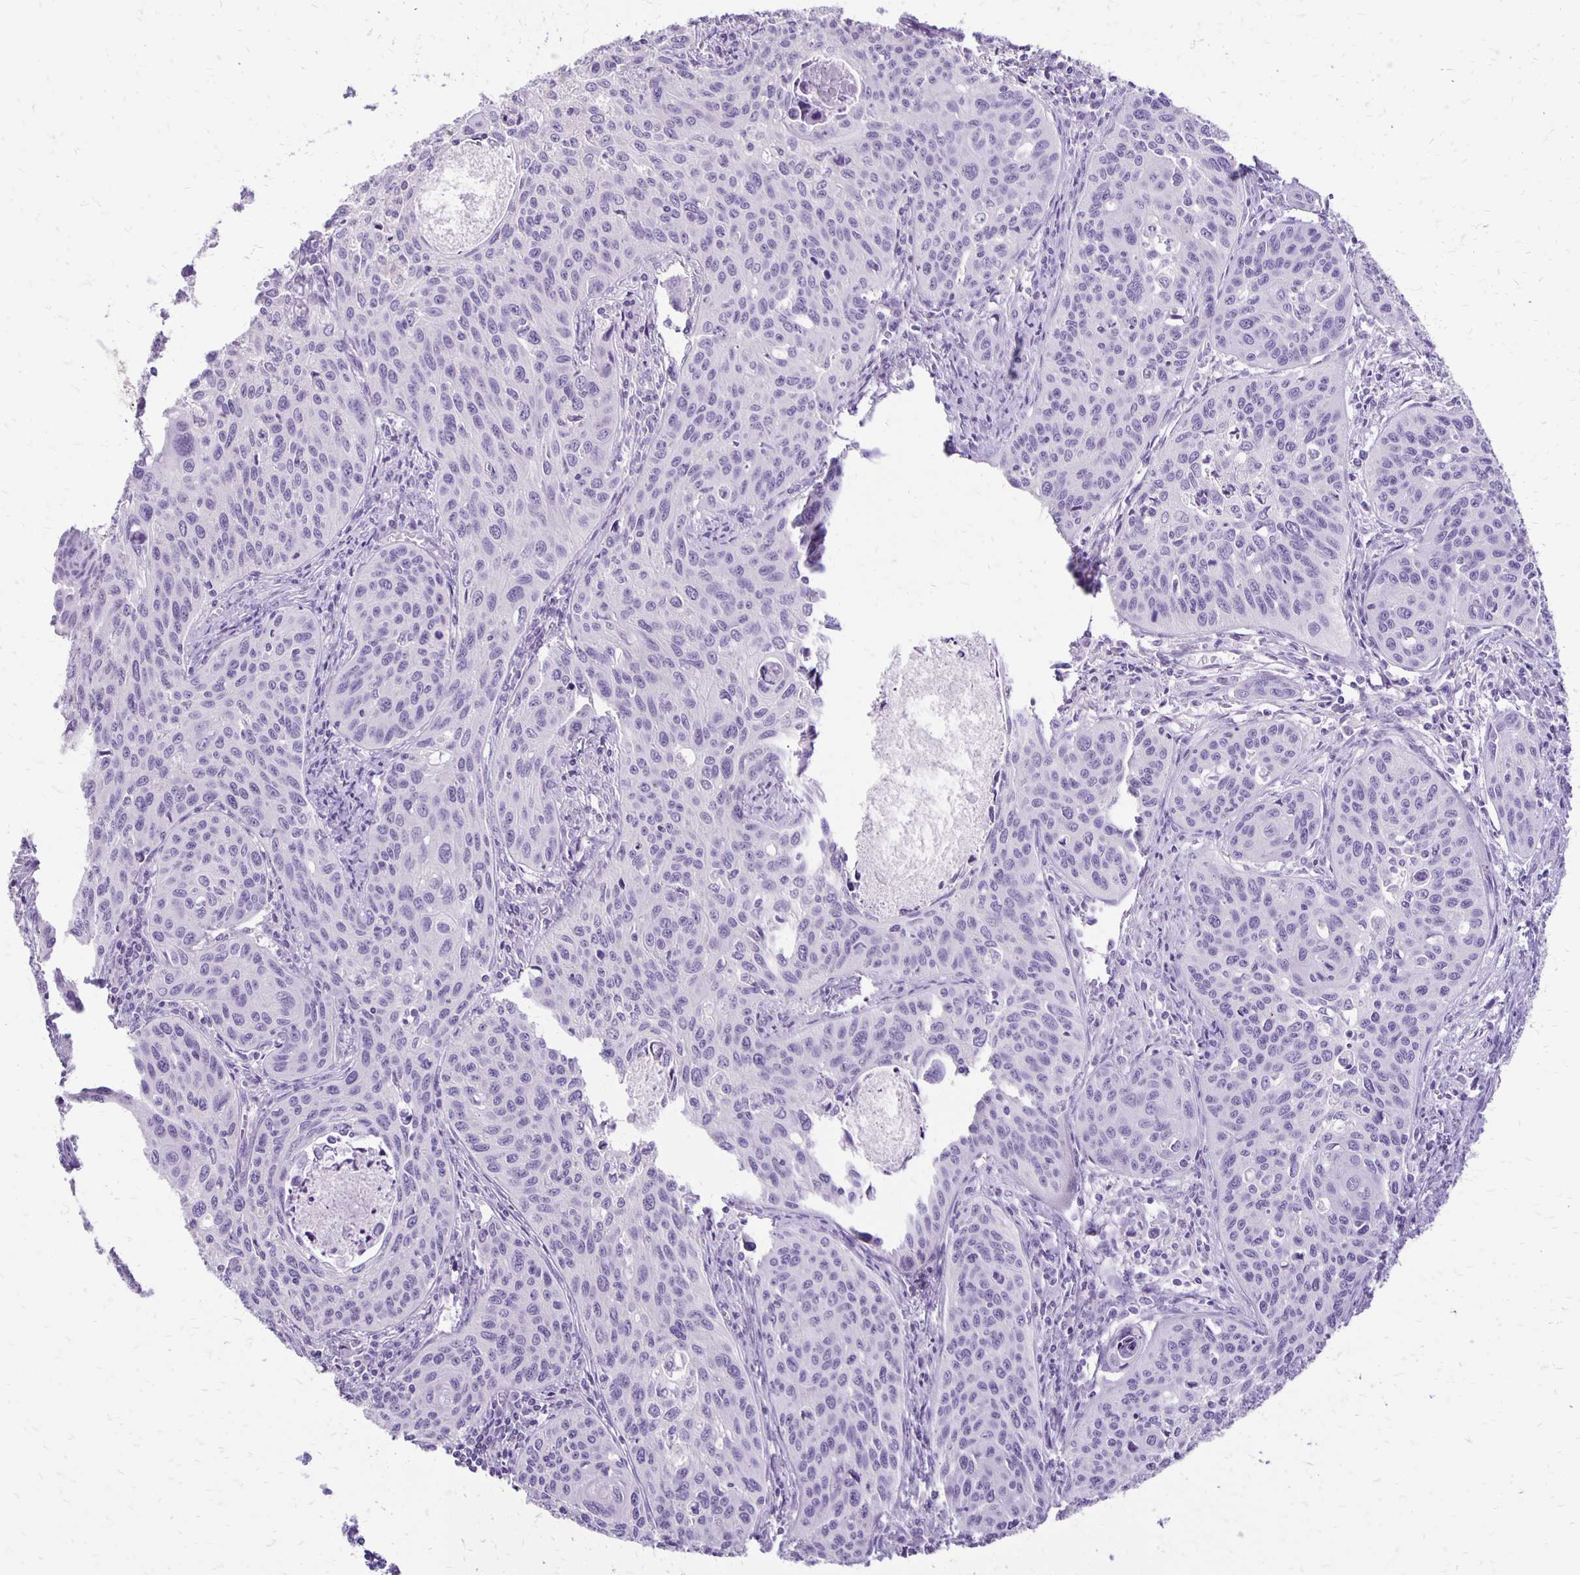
{"staining": {"intensity": "negative", "quantity": "none", "location": "none"}, "tissue": "cervical cancer", "cell_type": "Tumor cells", "image_type": "cancer", "snomed": [{"axis": "morphology", "description": "Squamous cell carcinoma, NOS"}, {"axis": "topography", "description": "Cervix"}], "caption": "A histopathology image of human cervical squamous cell carcinoma is negative for staining in tumor cells.", "gene": "ANKRD45", "patient": {"sex": "female", "age": 31}}